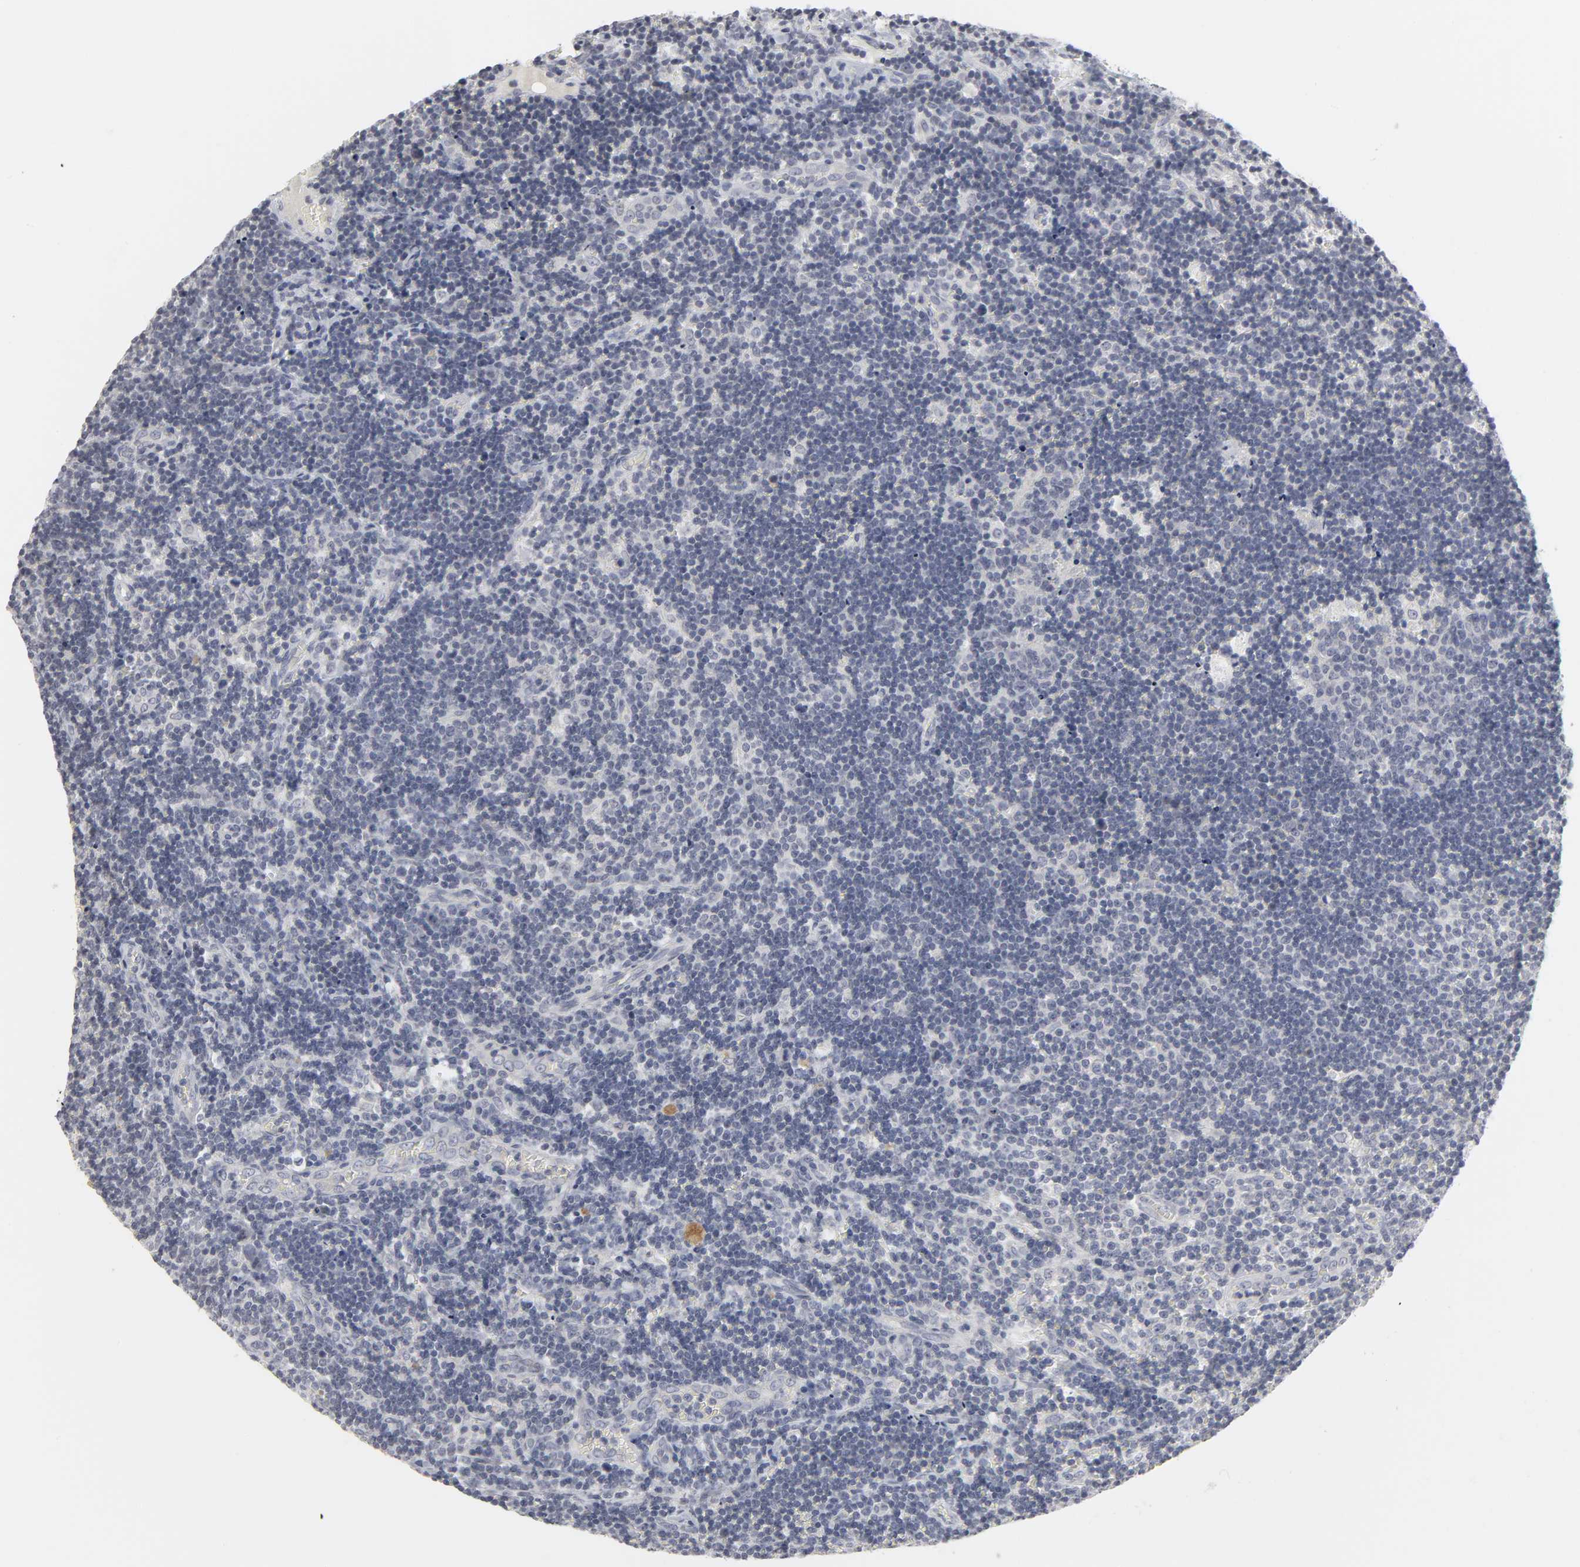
{"staining": {"intensity": "negative", "quantity": "none", "location": "none"}, "tissue": "lymph node", "cell_type": "Germinal center cells", "image_type": "normal", "snomed": [{"axis": "morphology", "description": "Normal tissue, NOS"}, {"axis": "topography", "description": "Lymph node"}, {"axis": "topography", "description": "Salivary gland"}], "caption": "Histopathology image shows no protein expression in germinal center cells of unremarkable lymph node. The staining was performed using DAB (3,3'-diaminobenzidine) to visualize the protein expression in brown, while the nuclei were stained in blue with hematoxylin (Magnification: 20x).", "gene": "TCAP", "patient": {"sex": "male", "age": 8}}